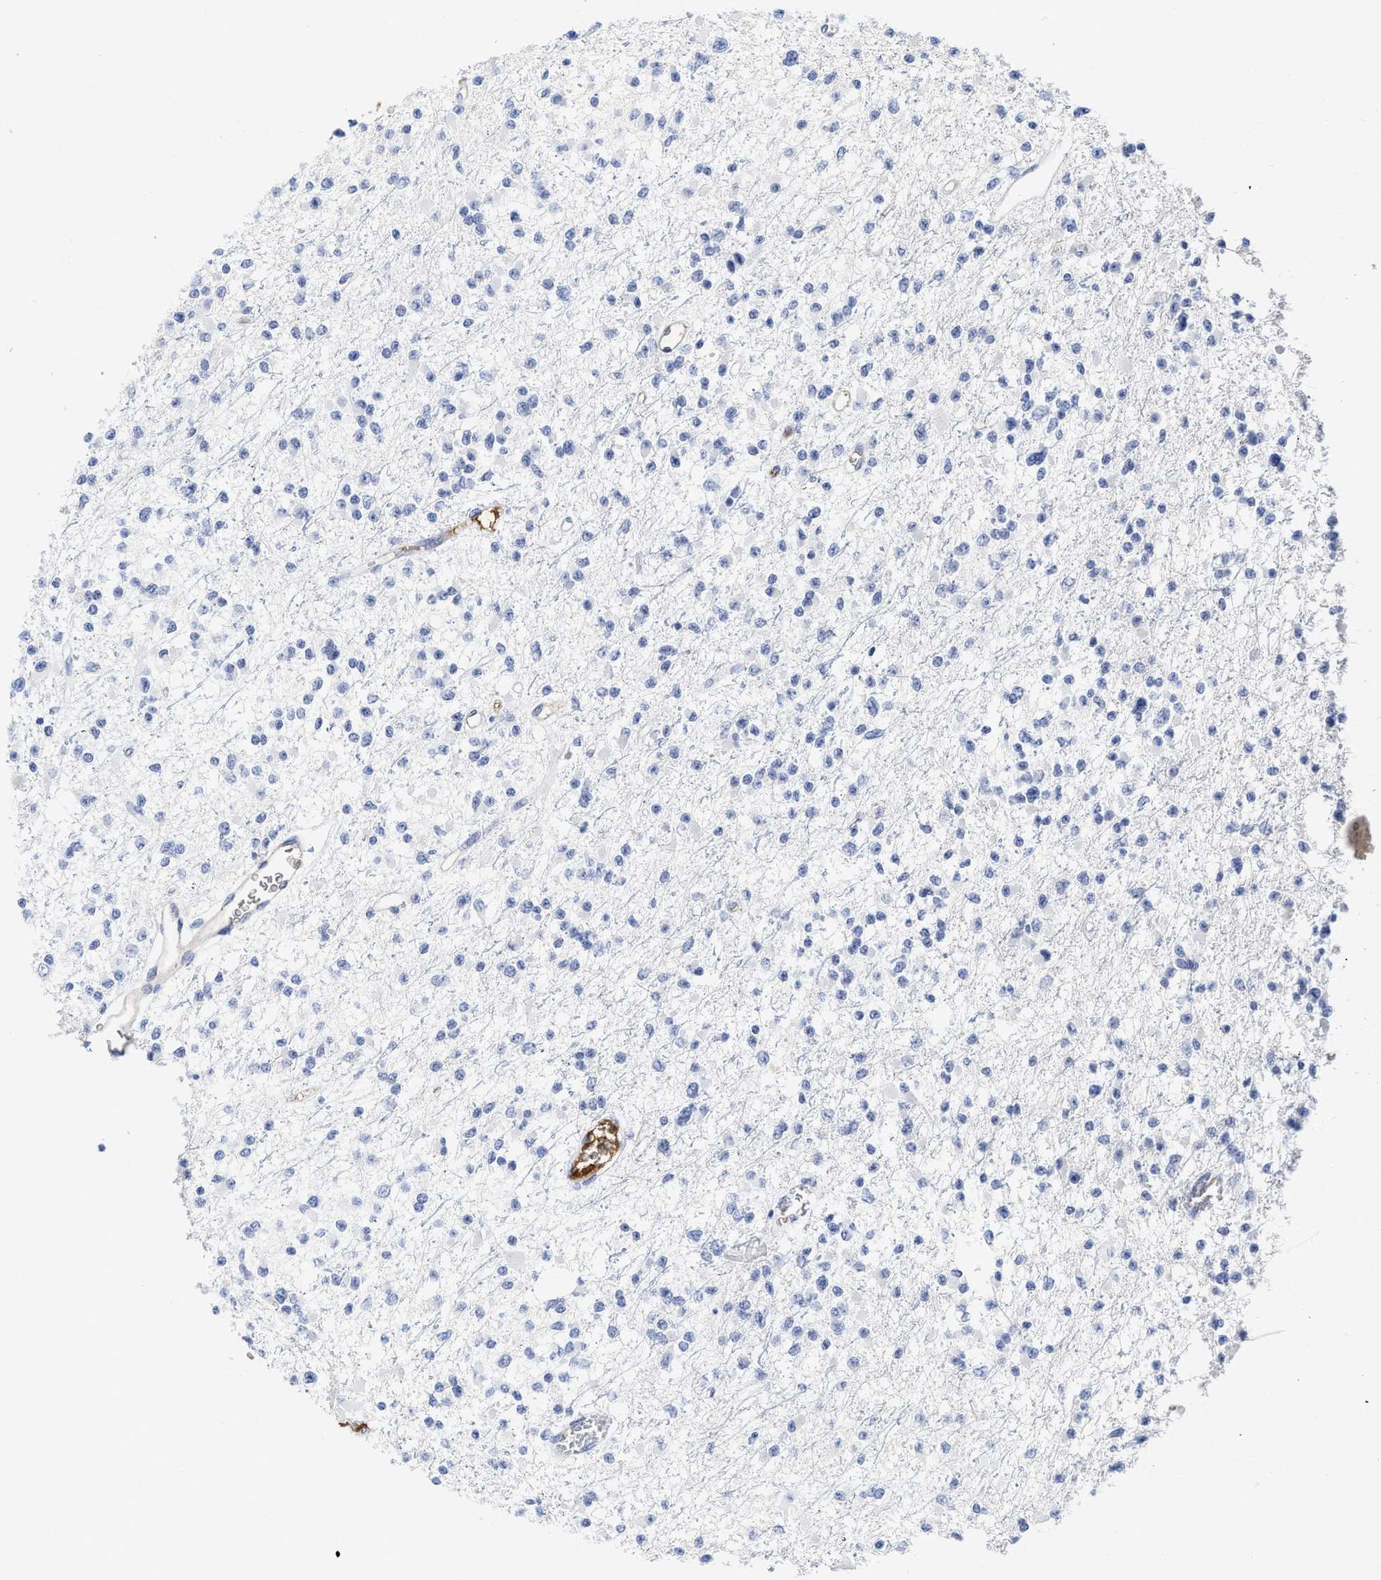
{"staining": {"intensity": "negative", "quantity": "none", "location": "none"}, "tissue": "glioma", "cell_type": "Tumor cells", "image_type": "cancer", "snomed": [{"axis": "morphology", "description": "Glioma, malignant, Low grade"}, {"axis": "topography", "description": "Brain"}], "caption": "An image of human low-grade glioma (malignant) is negative for staining in tumor cells.", "gene": "C2", "patient": {"sex": "female", "age": 22}}